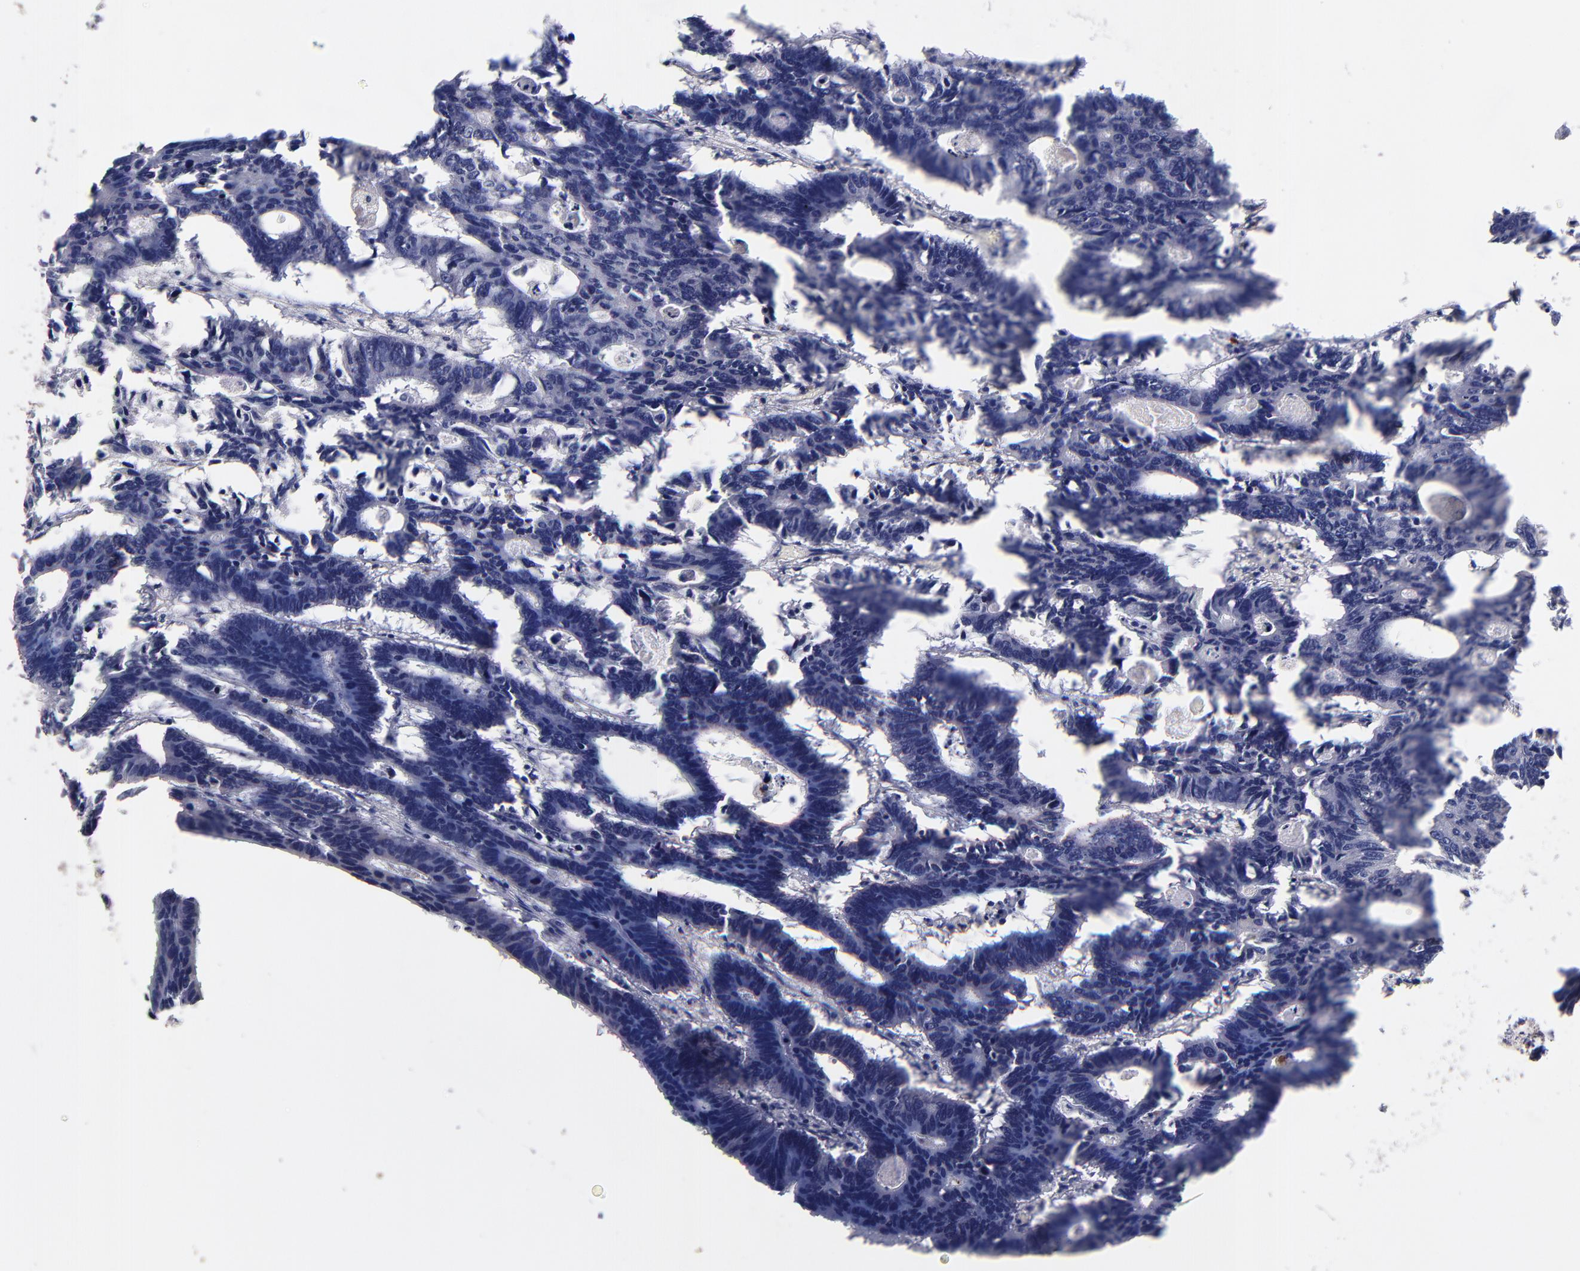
{"staining": {"intensity": "negative", "quantity": "none", "location": "none"}, "tissue": "colorectal cancer", "cell_type": "Tumor cells", "image_type": "cancer", "snomed": [{"axis": "morphology", "description": "Adenocarcinoma, NOS"}, {"axis": "topography", "description": "Colon"}], "caption": "DAB (3,3'-diaminobenzidine) immunohistochemical staining of human adenocarcinoma (colorectal) exhibits no significant positivity in tumor cells.", "gene": "MAGEE1", "patient": {"sex": "female", "age": 55}}